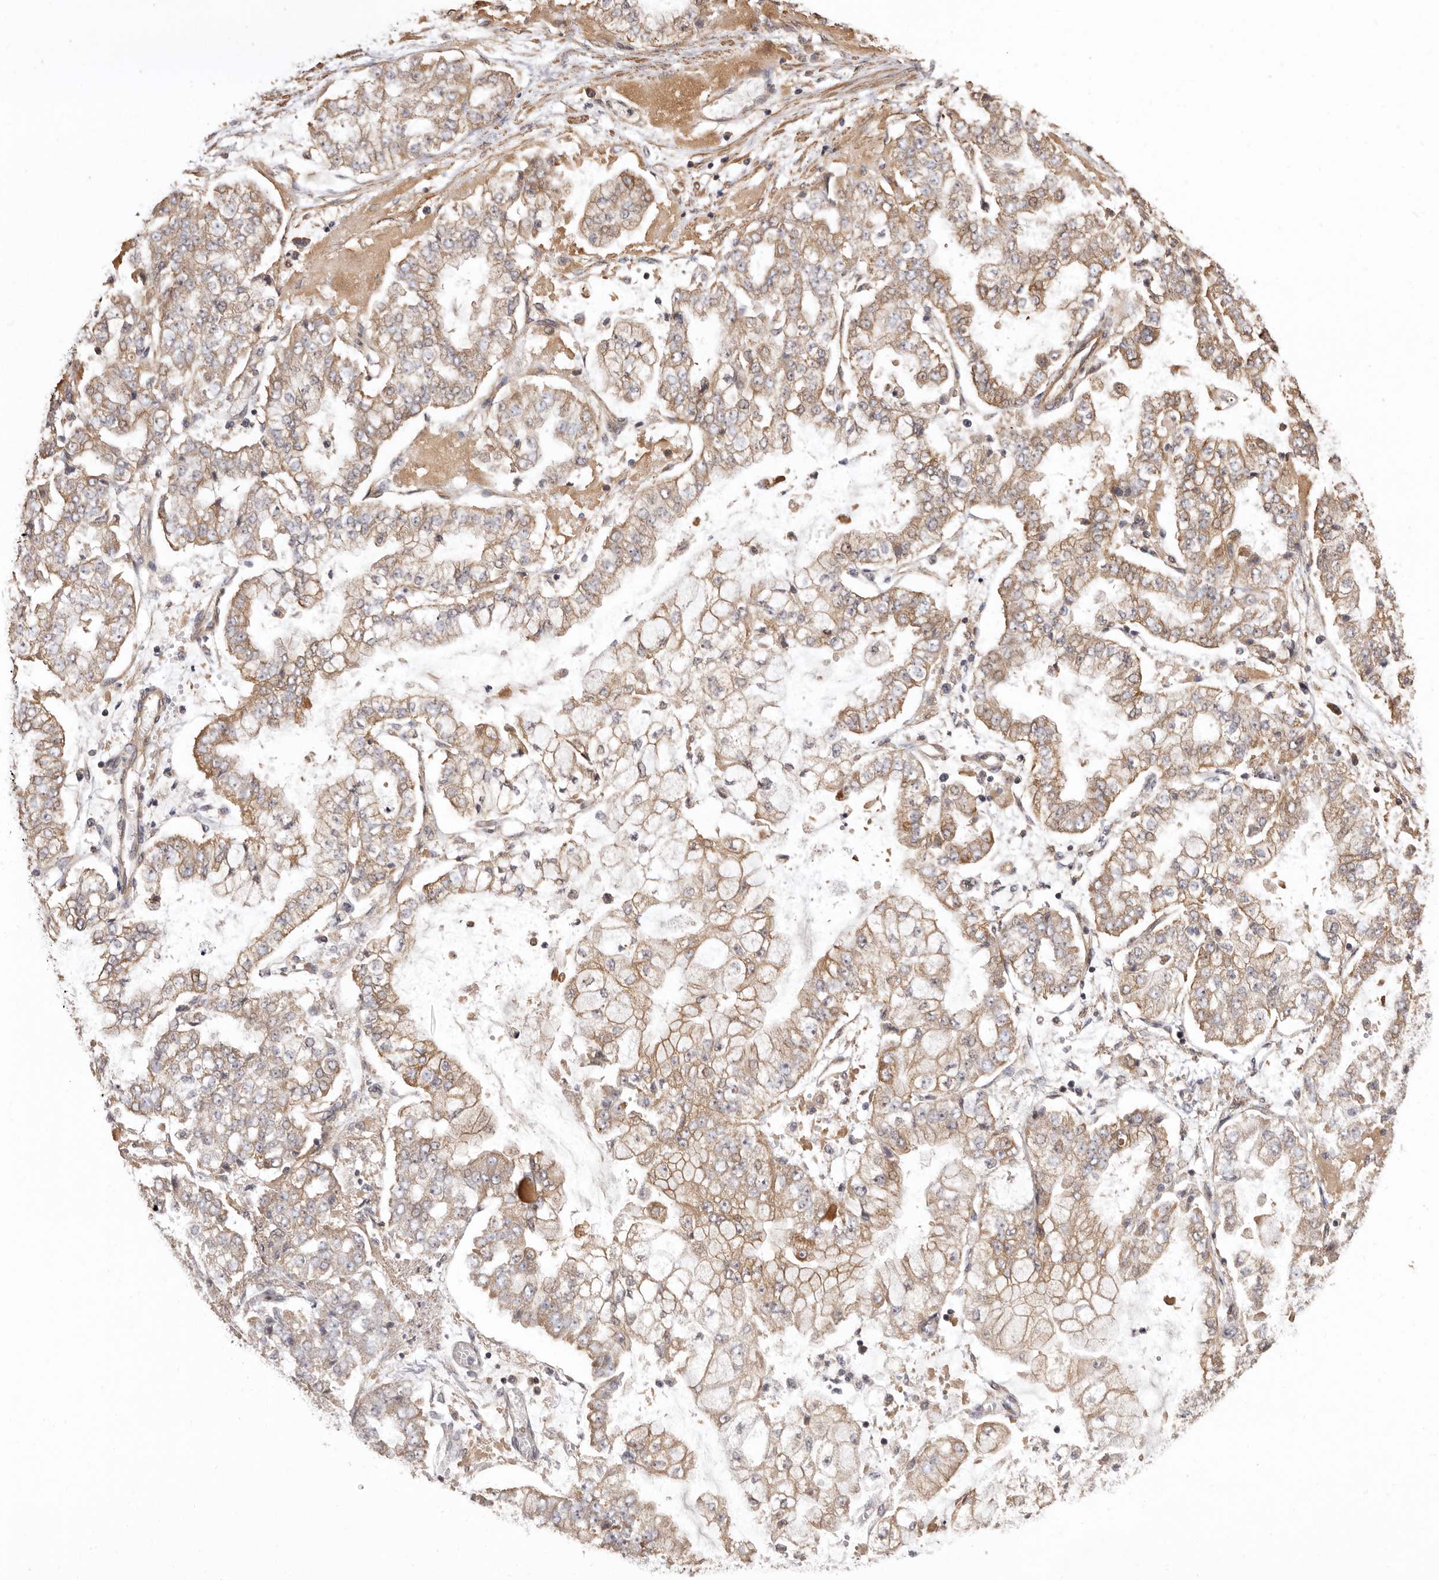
{"staining": {"intensity": "moderate", "quantity": "25%-75%", "location": "cytoplasmic/membranous"}, "tissue": "stomach cancer", "cell_type": "Tumor cells", "image_type": "cancer", "snomed": [{"axis": "morphology", "description": "Adenocarcinoma, NOS"}, {"axis": "topography", "description": "Stomach"}], "caption": "Immunohistochemistry (IHC) photomicrograph of neoplastic tissue: human stomach cancer (adenocarcinoma) stained using immunohistochemistry reveals medium levels of moderate protein expression localized specifically in the cytoplasmic/membranous of tumor cells, appearing as a cytoplasmic/membranous brown color.", "gene": "COQ8B", "patient": {"sex": "male", "age": 76}}